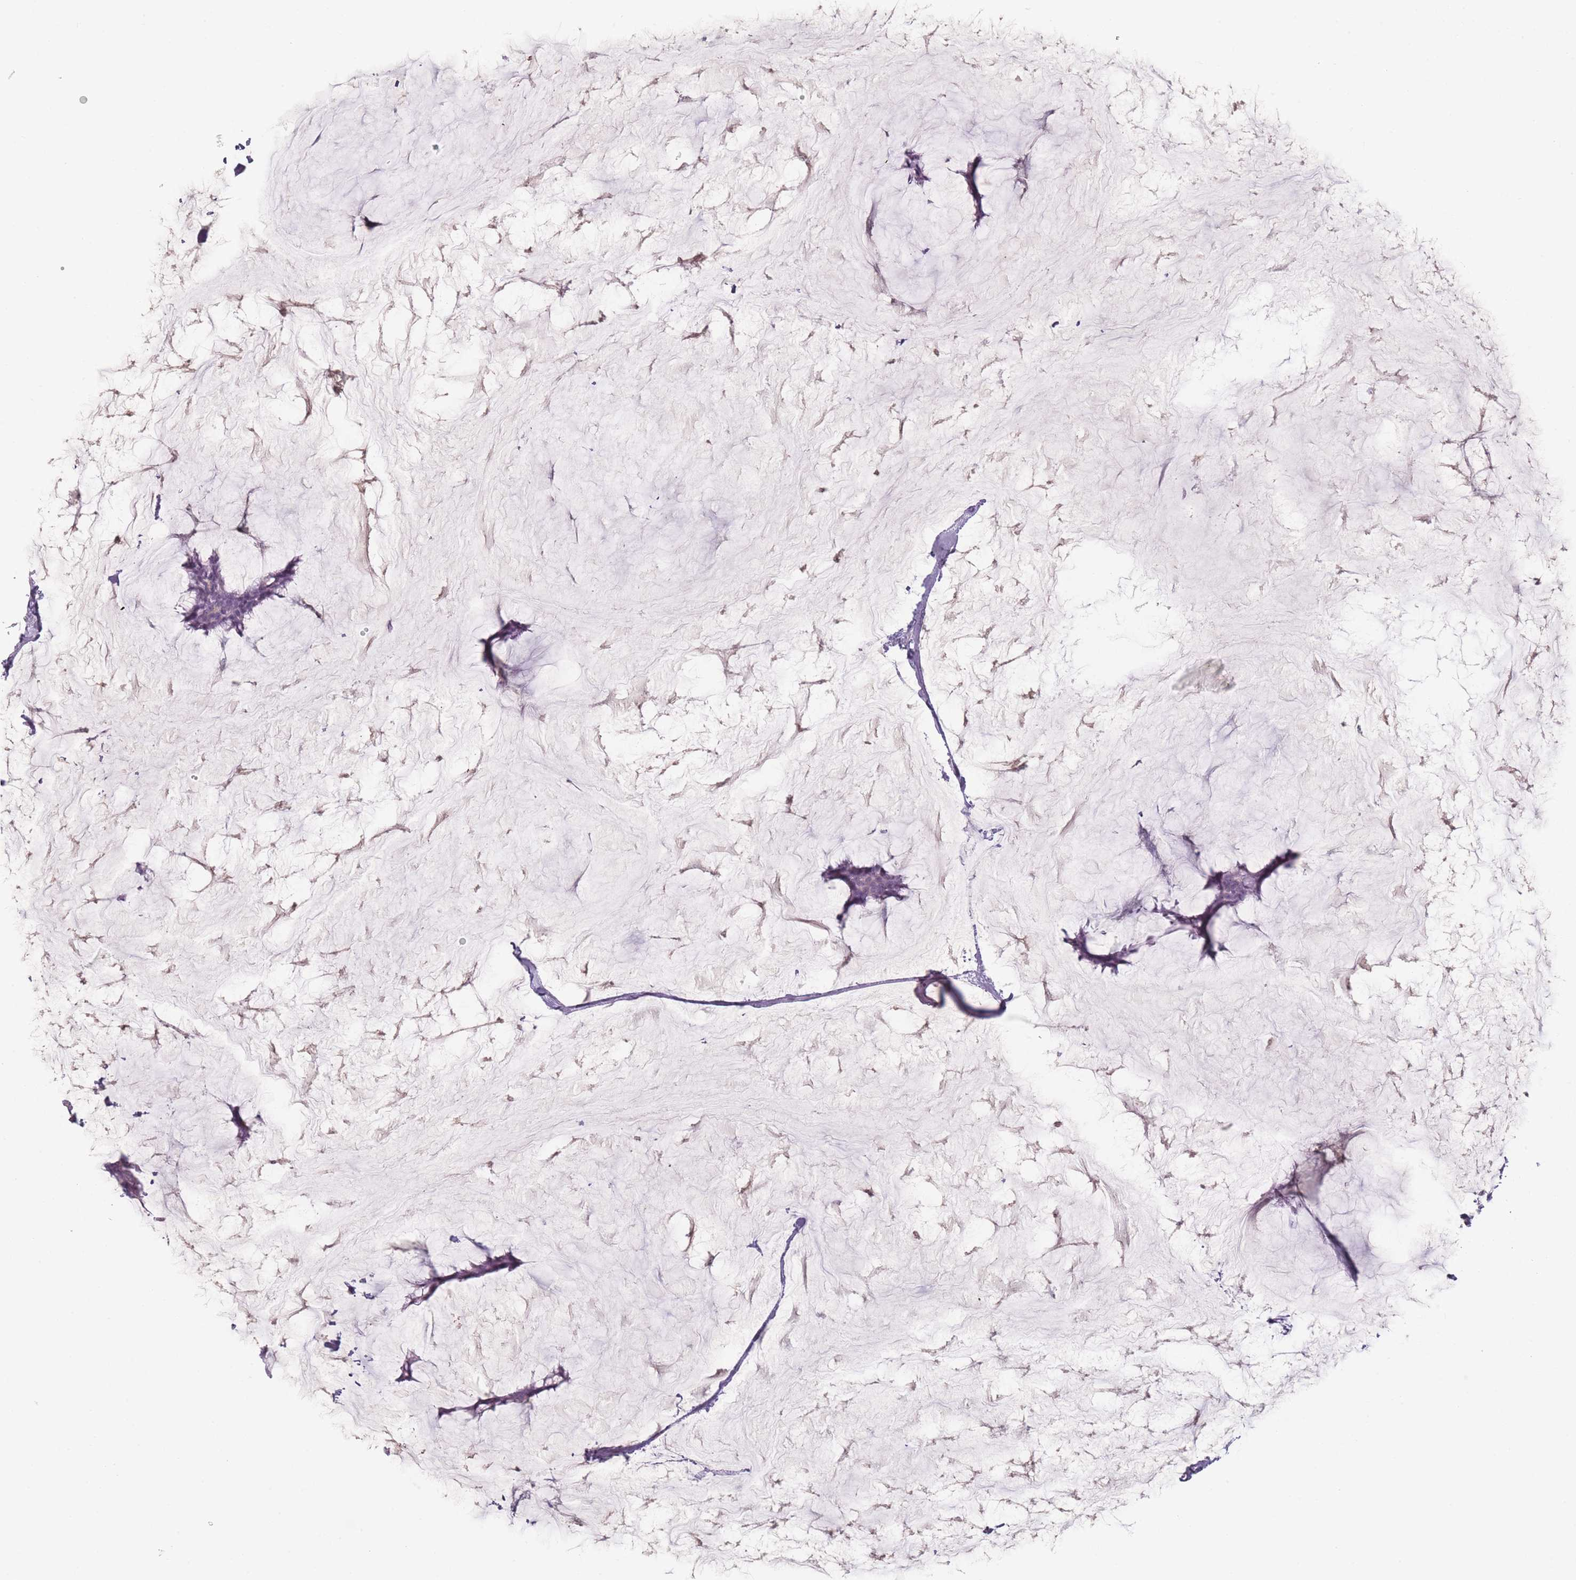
{"staining": {"intensity": "negative", "quantity": "none", "location": "none"}, "tissue": "breast cancer", "cell_type": "Tumor cells", "image_type": "cancer", "snomed": [{"axis": "morphology", "description": "Duct carcinoma"}, {"axis": "topography", "description": "Breast"}], "caption": "Immunohistochemistry (IHC) micrograph of human breast cancer stained for a protein (brown), which reveals no staining in tumor cells.", "gene": "DCHS1", "patient": {"sex": "female", "age": 93}}